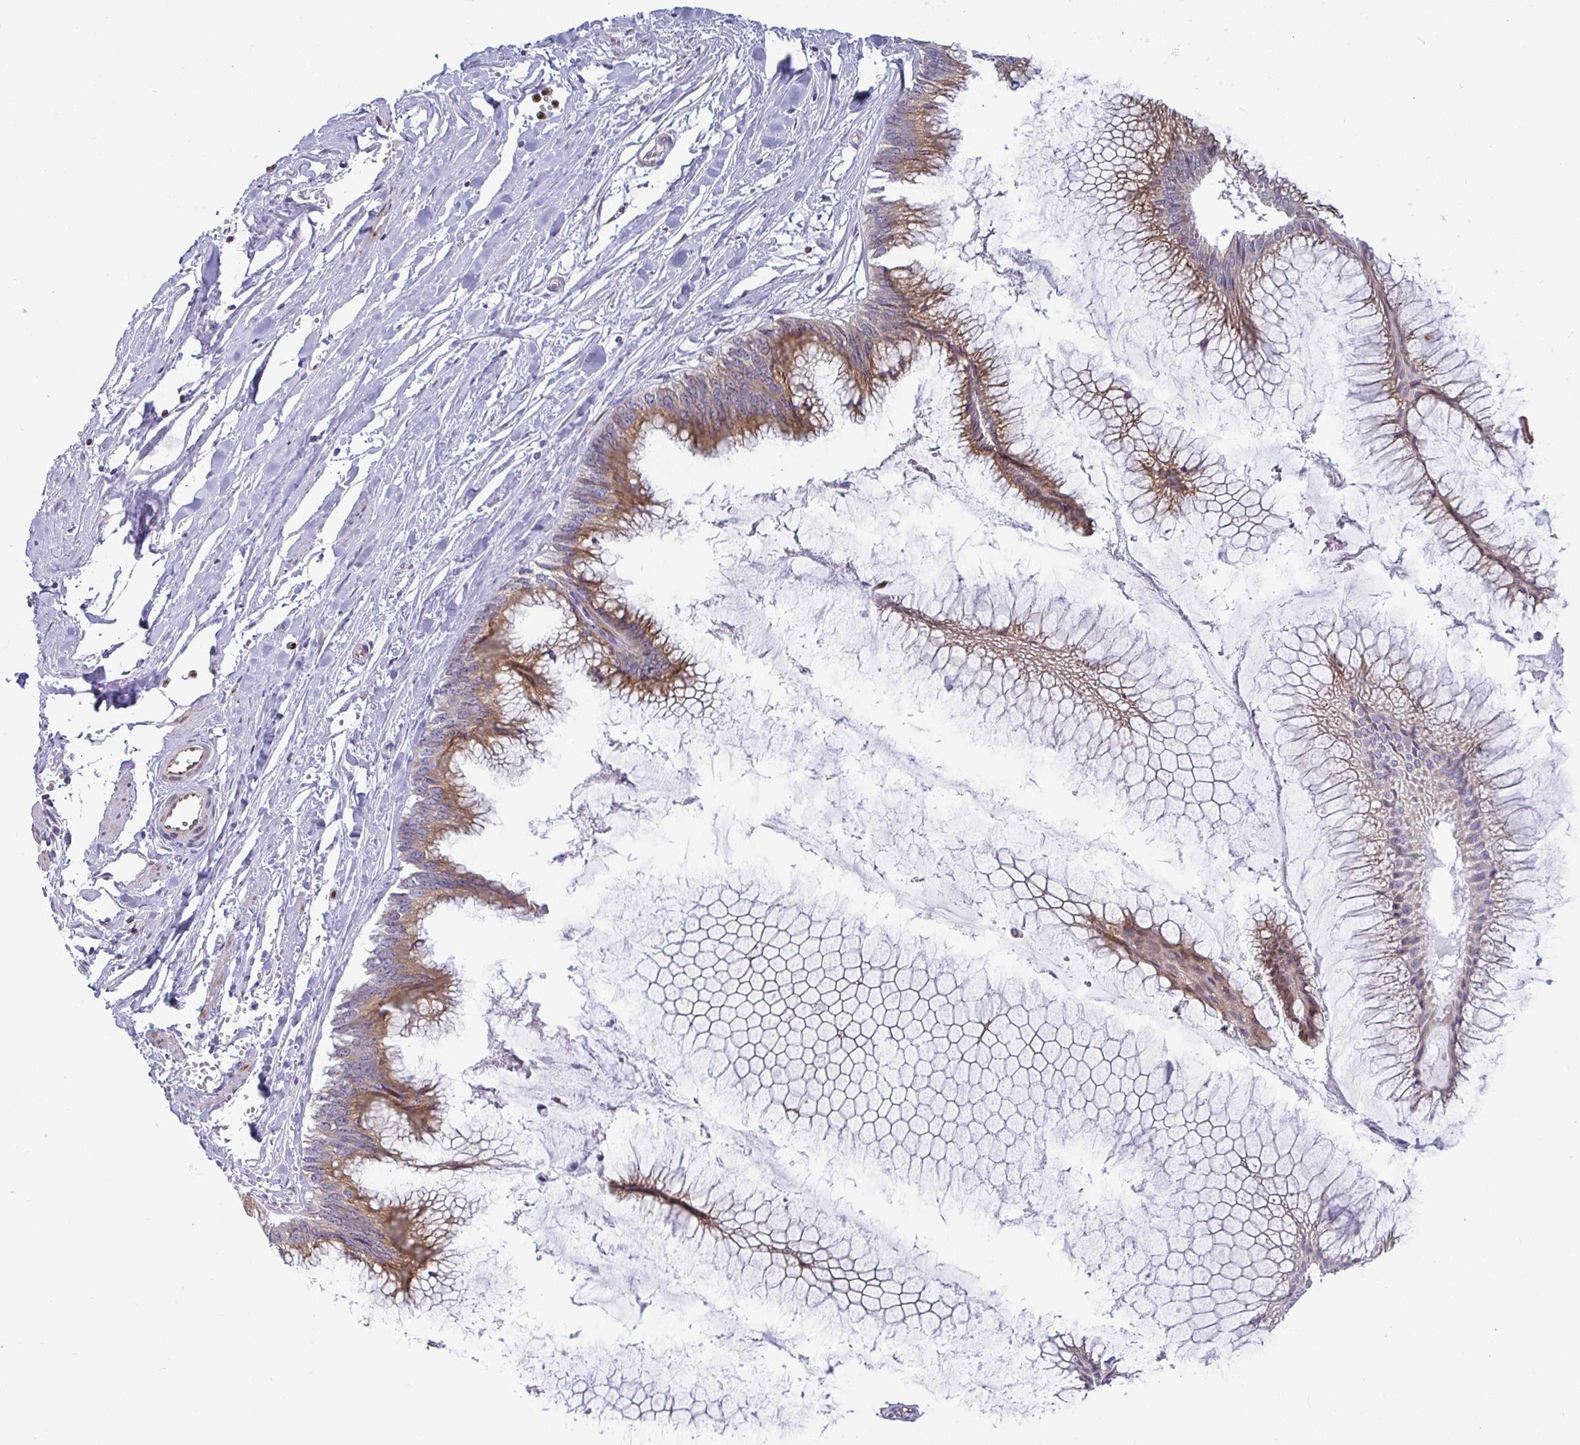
{"staining": {"intensity": "moderate", "quantity": ">75%", "location": "cytoplasmic/membranous"}, "tissue": "ovarian cancer", "cell_type": "Tumor cells", "image_type": "cancer", "snomed": [{"axis": "morphology", "description": "Cystadenocarcinoma, mucinous, NOS"}, {"axis": "topography", "description": "Ovary"}], "caption": "Ovarian cancer (mucinous cystadenocarcinoma) stained for a protein reveals moderate cytoplasmic/membranous positivity in tumor cells.", "gene": "TP53I11", "patient": {"sex": "female", "age": 44}}